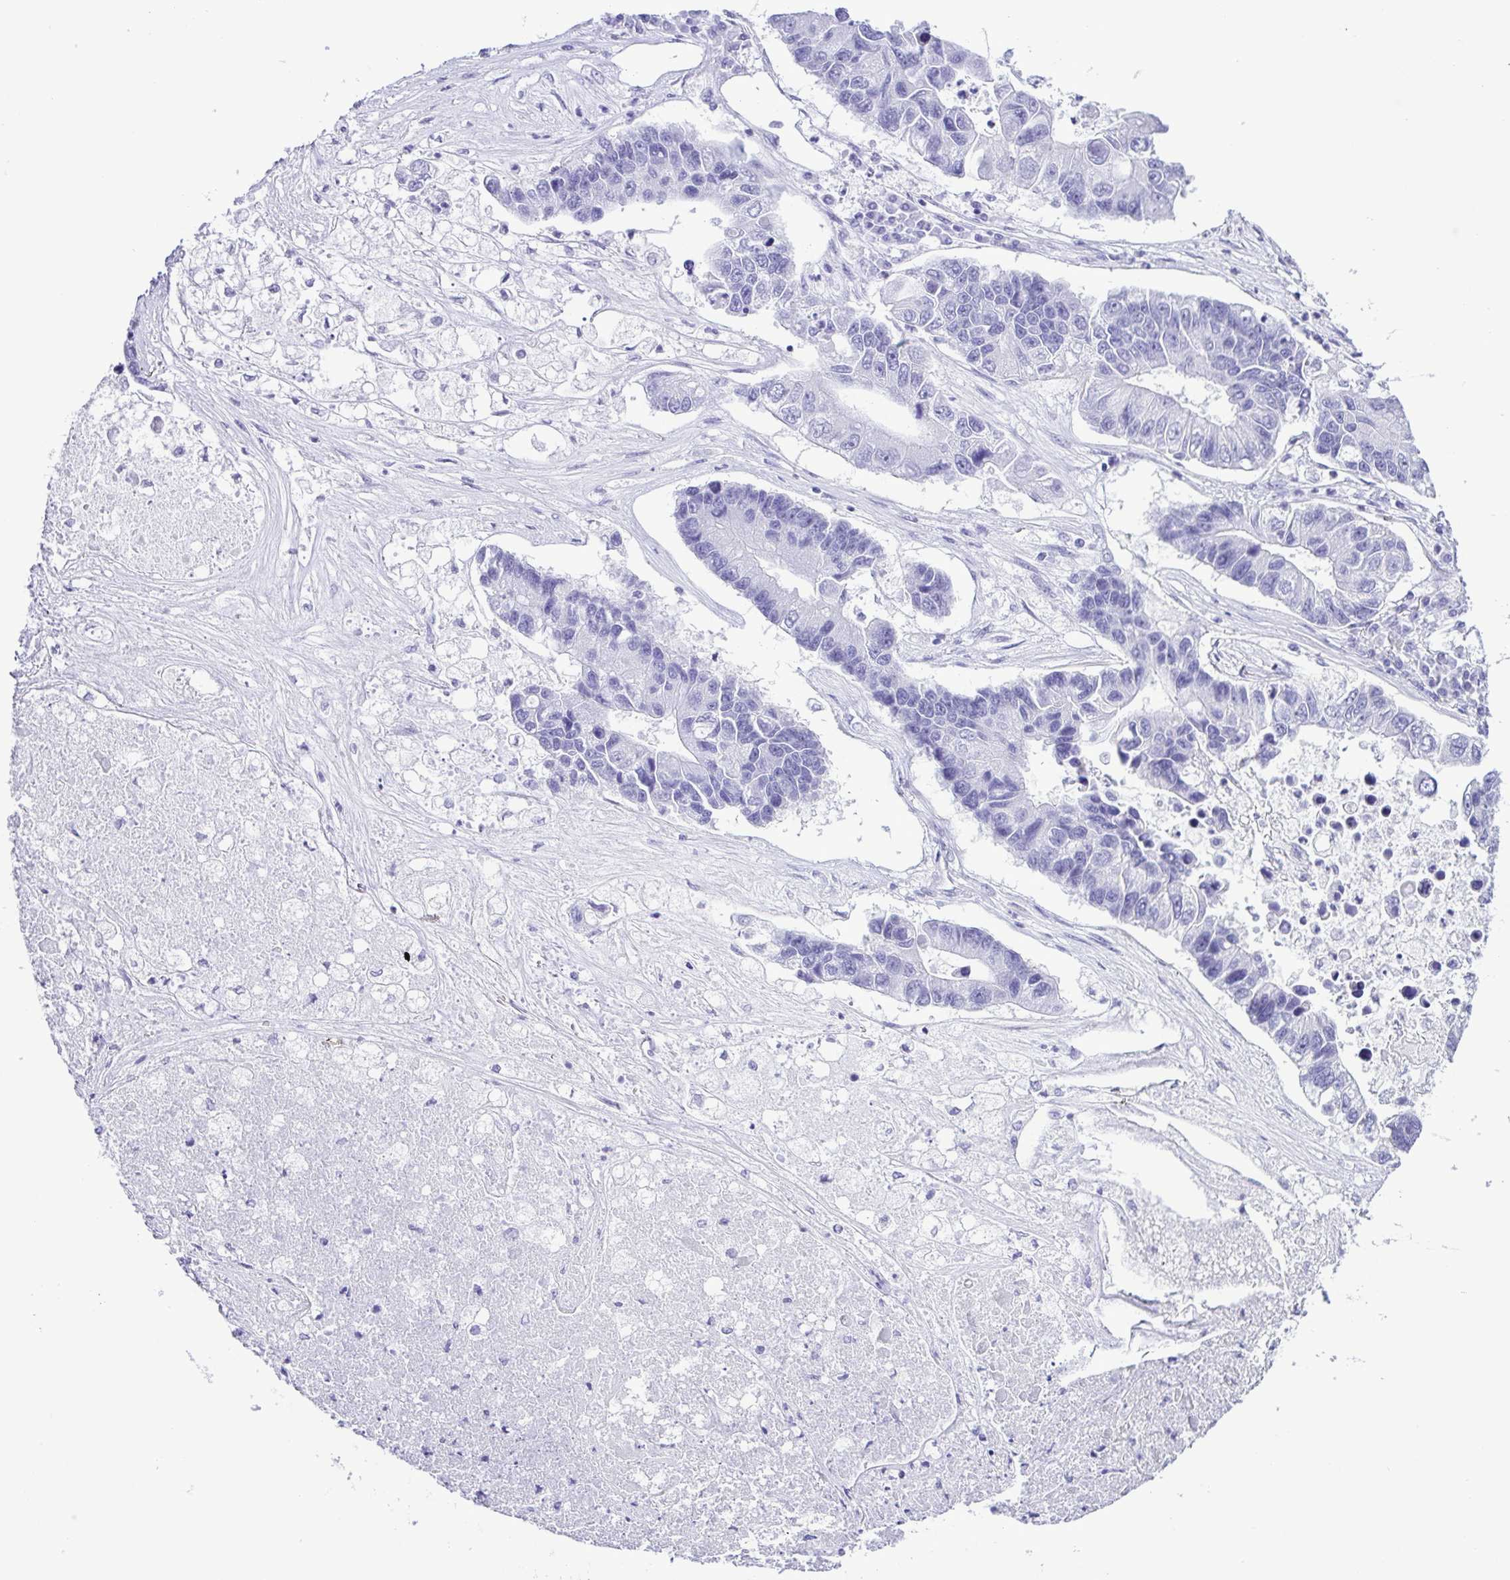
{"staining": {"intensity": "negative", "quantity": "none", "location": "none"}, "tissue": "lung cancer", "cell_type": "Tumor cells", "image_type": "cancer", "snomed": [{"axis": "morphology", "description": "Adenocarcinoma, NOS"}, {"axis": "topography", "description": "Bronchus"}, {"axis": "topography", "description": "Lung"}], "caption": "A high-resolution image shows immunohistochemistry (IHC) staining of lung cancer (adenocarcinoma), which reveals no significant positivity in tumor cells.", "gene": "CASP14", "patient": {"sex": "female", "age": 51}}